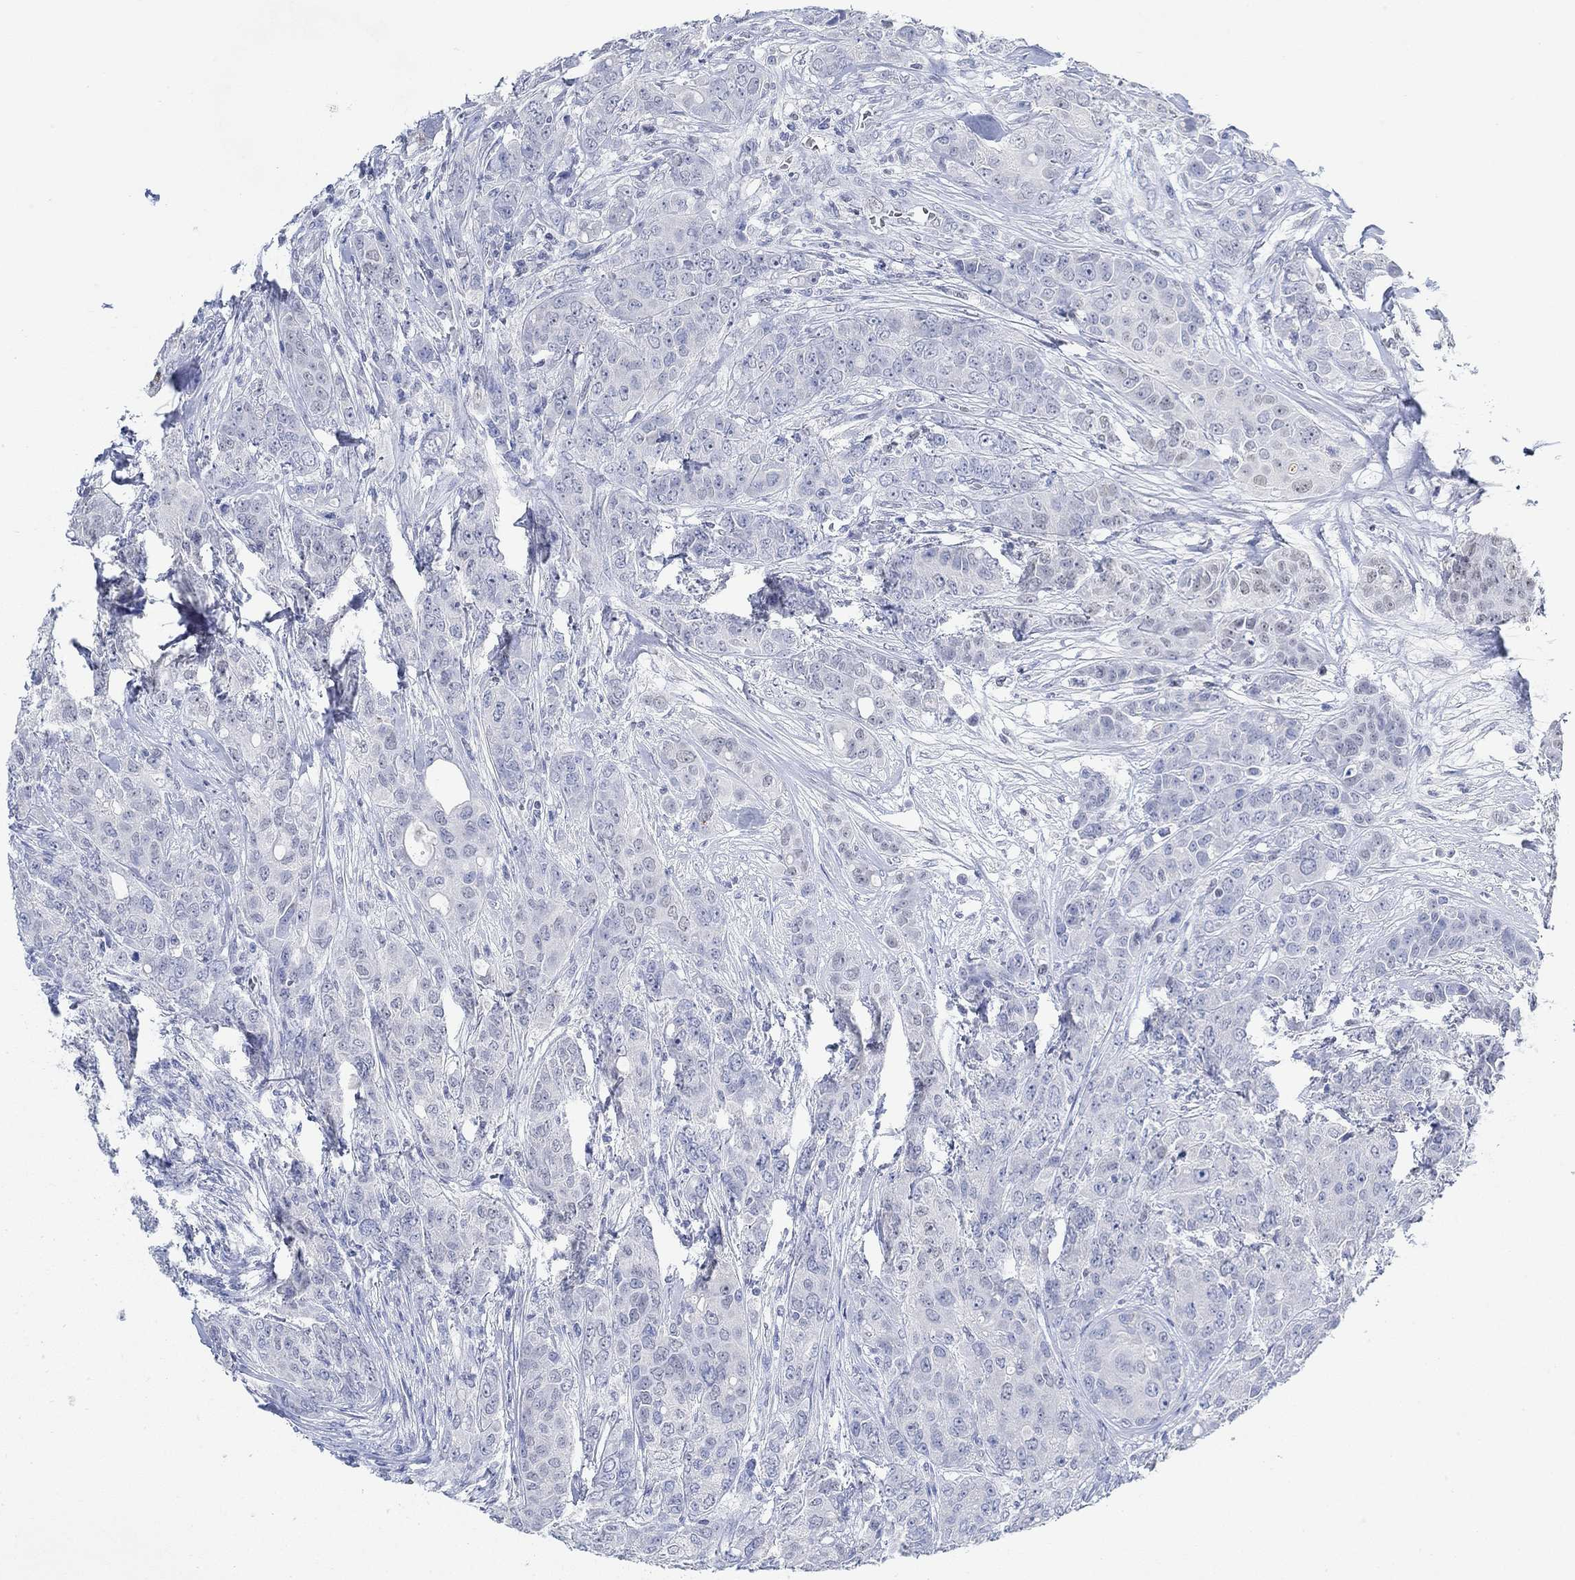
{"staining": {"intensity": "negative", "quantity": "none", "location": "none"}, "tissue": "breast cancer", "cell_type": "Tumor cells", "image_type": "cancer", "snomed": [{"axis": "morphology", "description": "Duct carcinoma"}, {"axis": "topography", "description": "Breast"}], "caption": "This is an IHC photomicrograph of human infiltrating ductal carcinoma (breast). There is no expression in tumor cells.", "gene": "PPP1R17", "patient": {"sex": "female", "age": 43}}